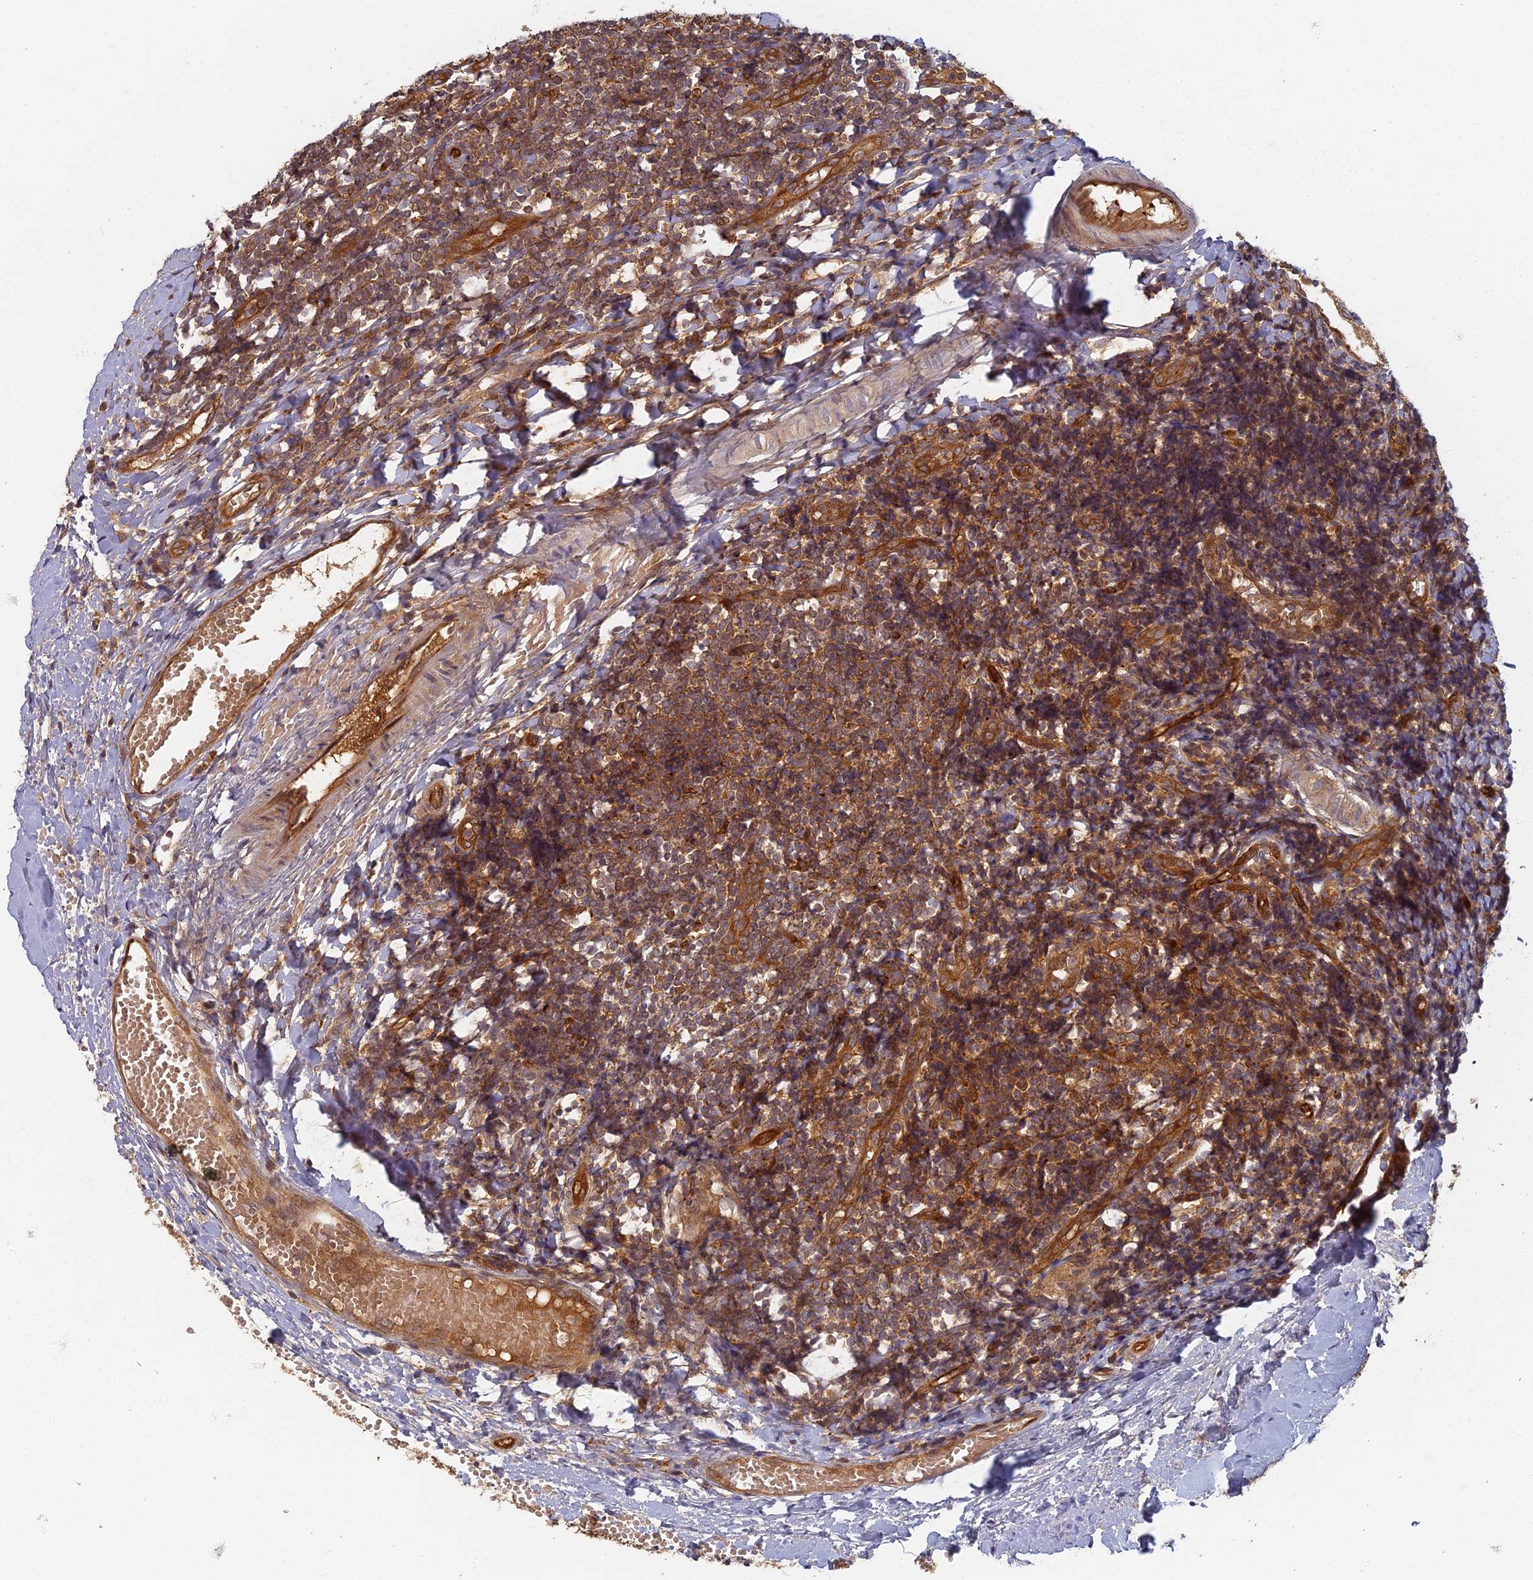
{"staining": {"intensity": "strong", "quantity": ">75%", "location": "cytoplasmic/membranous"}, "tissue": "tonsil", "cell_type": "Germinal center cells", "image_type": "normal", "snomed": [{"axis": "morphology", "description": "Normal tissue, NOS"}, {"axis": "topography", "description": "Tonsil"}], "caption": "Protein expression analysis of normal tonsil displays strong cytoplasmic/membranous expression in approximately >75% of germinal center cells. (DAB (3,3'-diaminobenzidine) = brown stain, brightfield microscopy at high magnification).", "gene": "INO80D", "patient": {"sex": "female", "age": 19}}